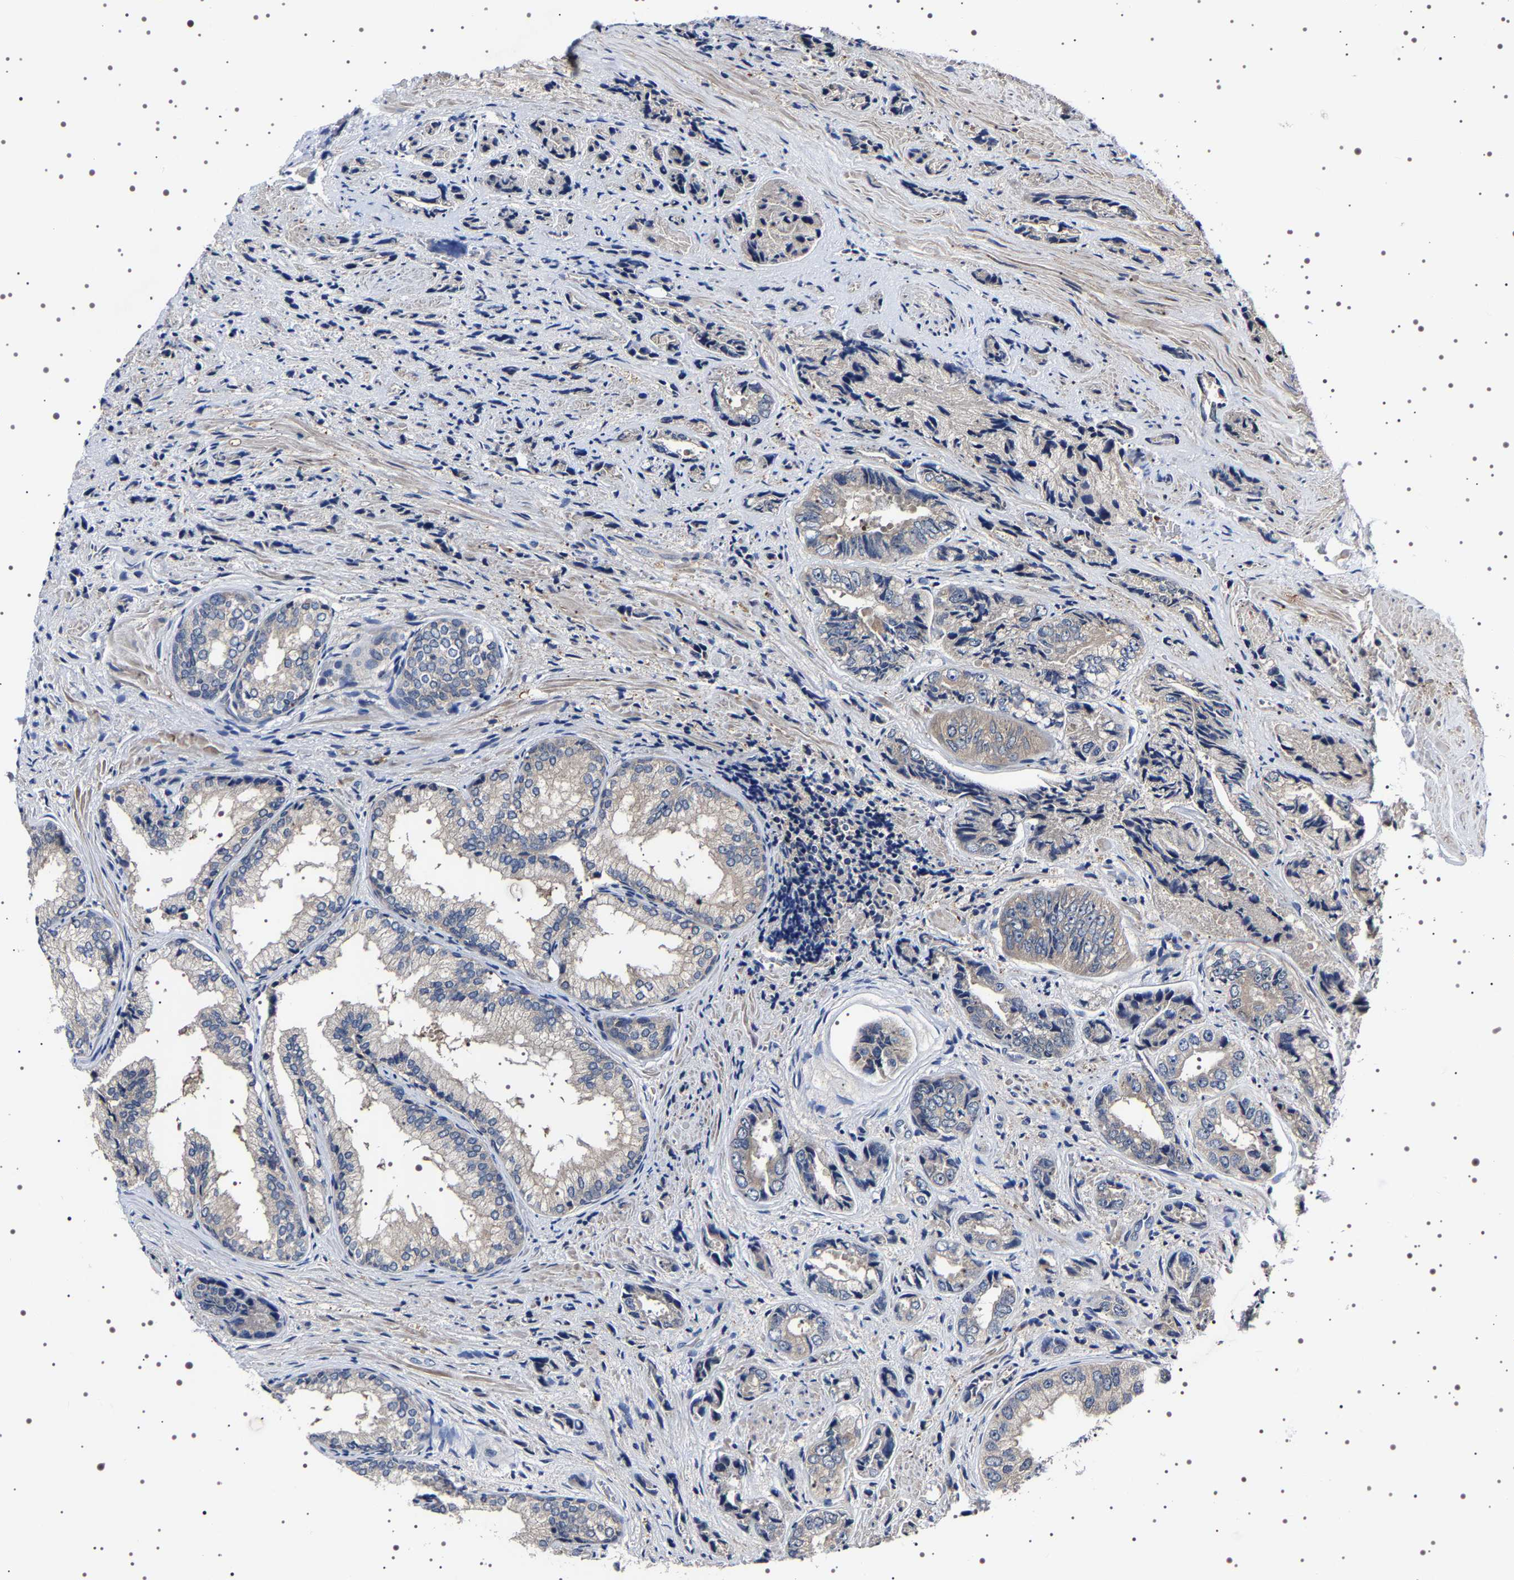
{"staining": {"intensity": "weak", "quantity": "<25%", "location": "cytoplasmic/membranous"}, "tissue": "prostate cancer", "cell_type": "Tumor cells", "image_type": "cancer", "snomed": [{"axis": "morphology", "description": "Adenocarcinoma, High grade"}, {"axis": "topography", "description": "Prostate"}], "caption": "IHC histopathology image of neoplastic tissue: prostate cancer (adenocarcinoma (high-grade)) stained with DAB displays no significant protein positivity in tumor cells.", "gene": "TARBP1", "patient": {"sex": "male", "age": 61}}